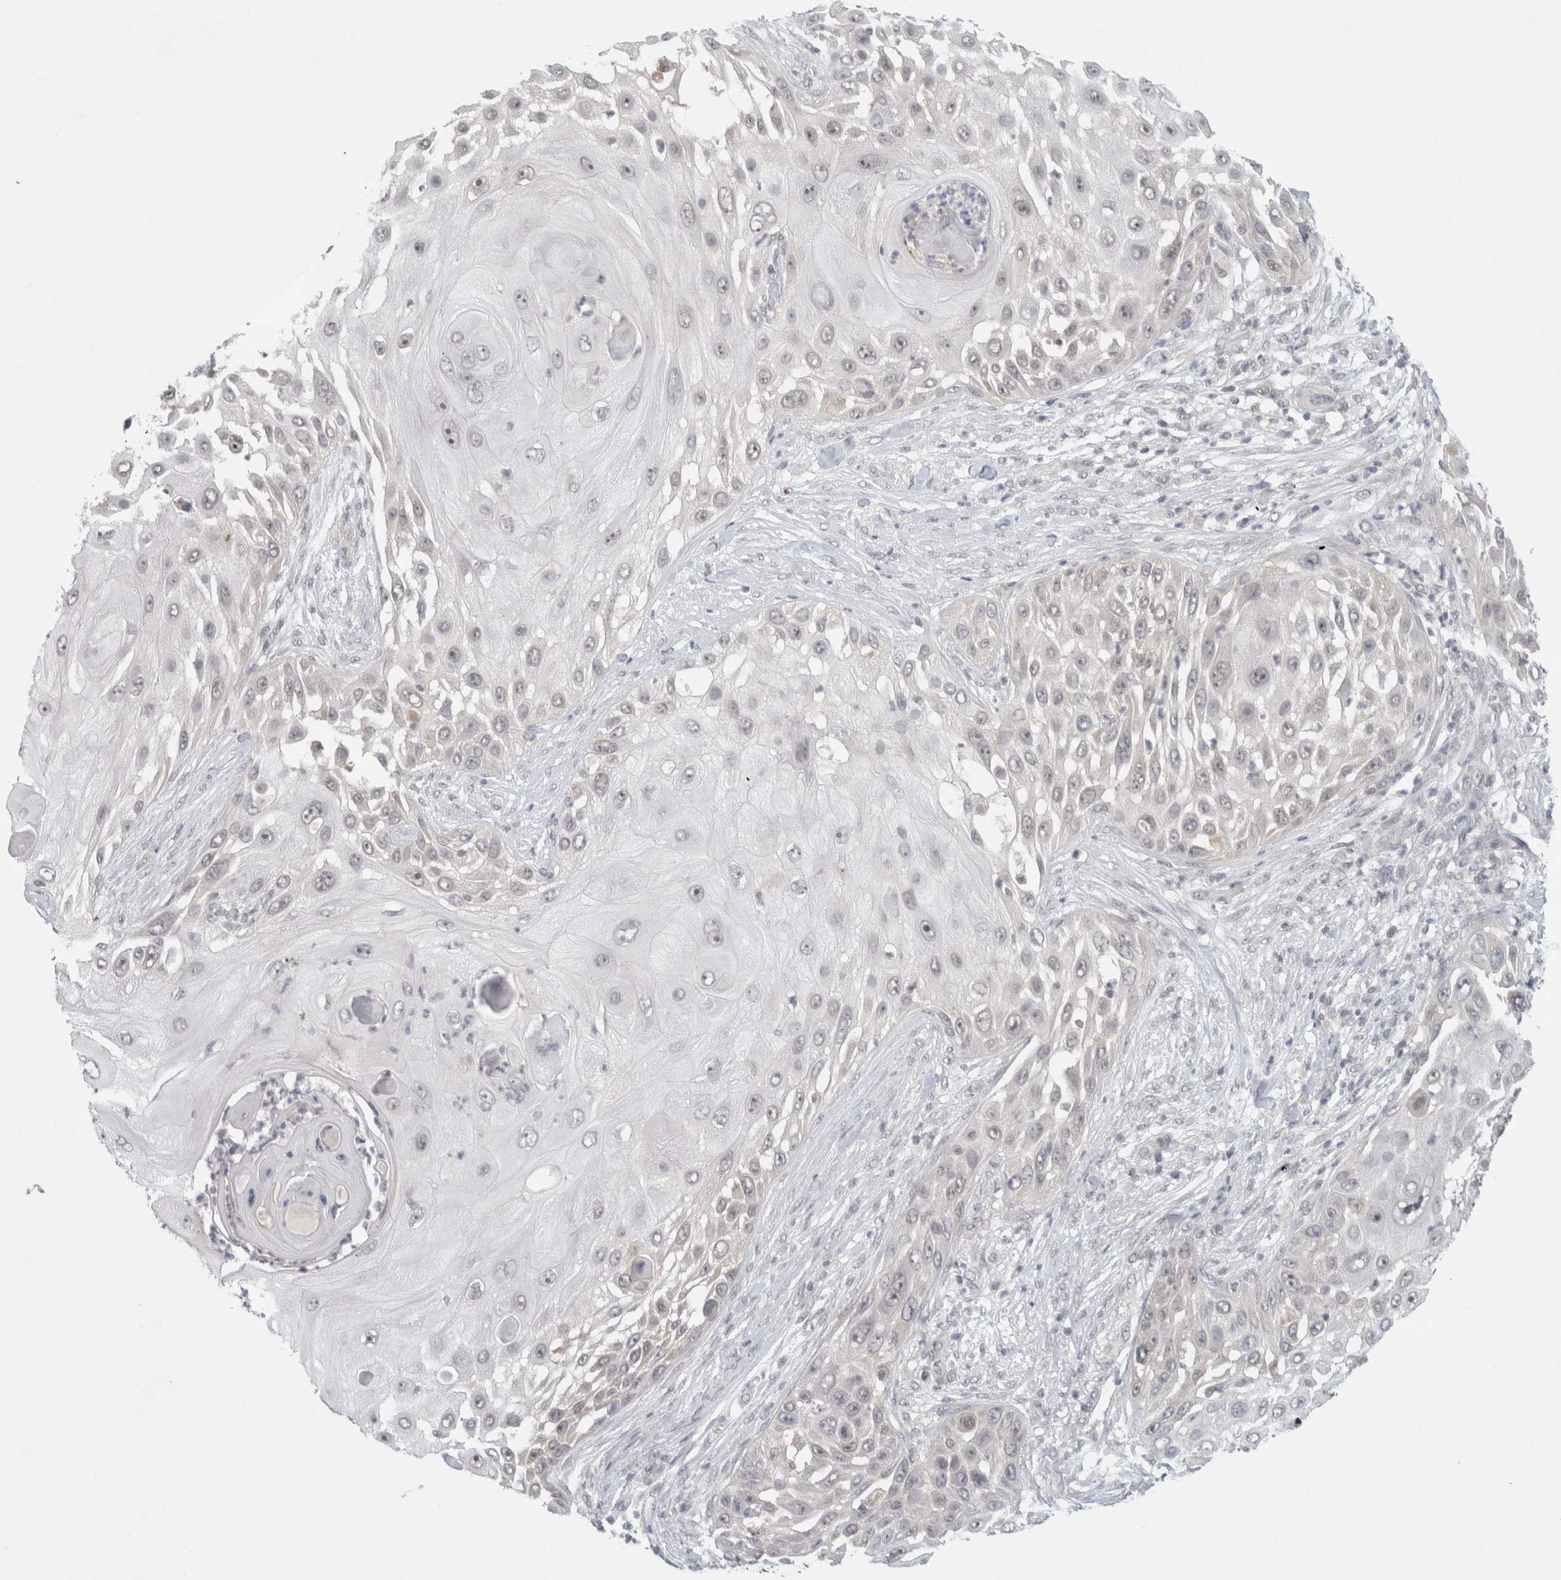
{"staining": {"intensity": "negative", "quantity": "none", "location": "none"}, "tissue": "skin cancer", "cell_type": "Tumor cells", "image_type": "cancer", "snomed": [{"axis": "morphology", "description": "Squamous cell carcinoma, NOS"}, {"axis": "topography", "description": "Skin"}], "caption": "Micrograph shows no protein staining in tumor cells of skin squamous cell carcinoma tissue. (DAB (3,3'-diaminobenzidine) IHC with hematoxylin counter stain).", "gene": "FBXO42", "patient": {"sex": "female", "age": 44}}